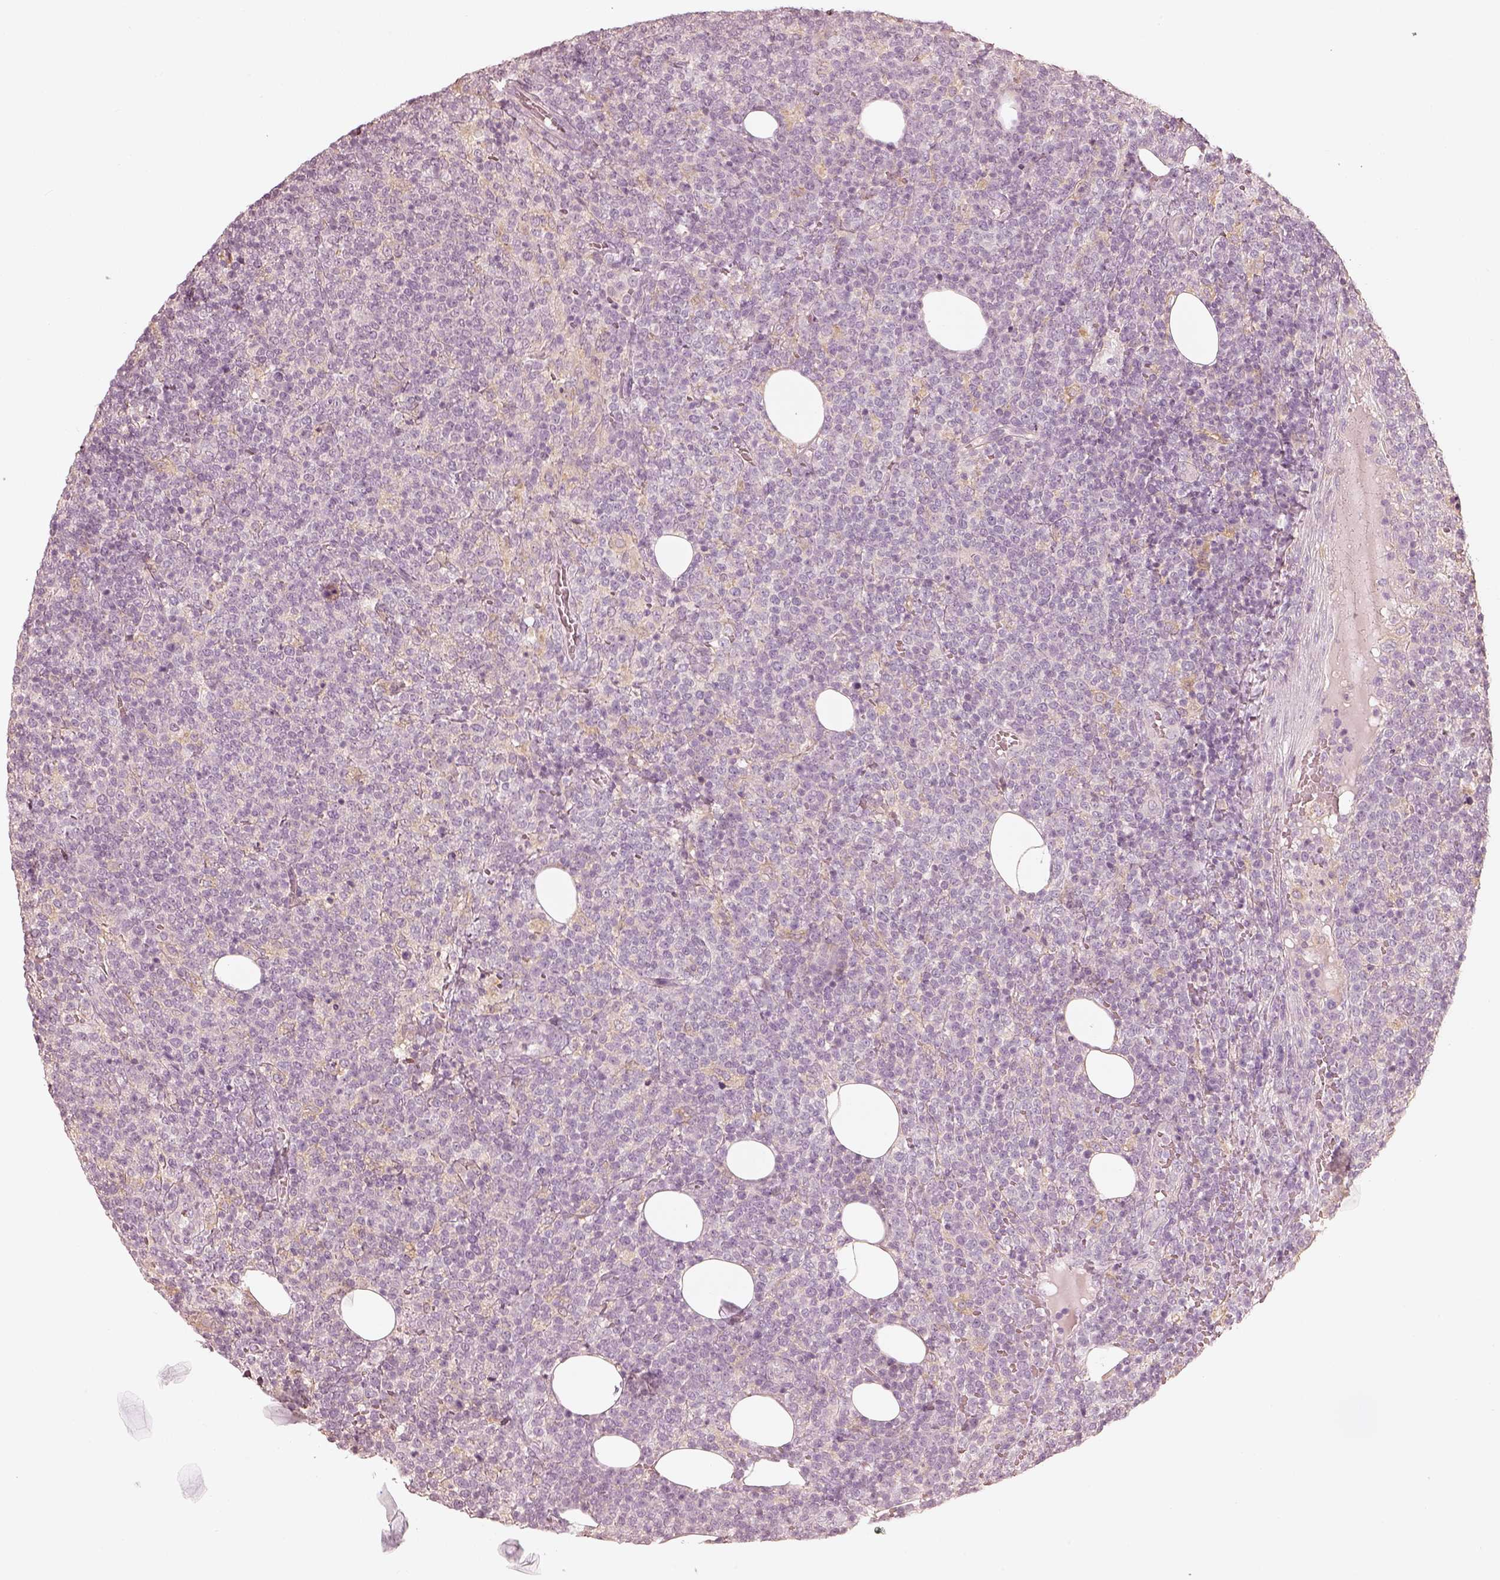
{"staining": {"intensity": "negative", "quantity": "none", "location": "none"}, "tissue": "lymphoma", "cell_type": "Tumor cells", "image_type": "cancer", "snomed": [{"axis": "morphology", "description": "Malignant lymphoma, non-Hodgkin's type, High grade"}, {"axis": "topography", "description": "Lymph node"}], "caption": "A high-resolution micrograph shows IHC staining of lymphoma, which exhibits no significant staining in tumor cells.", "gene": "FMNL2", "patient": {"sex": "male", "age": 61}}